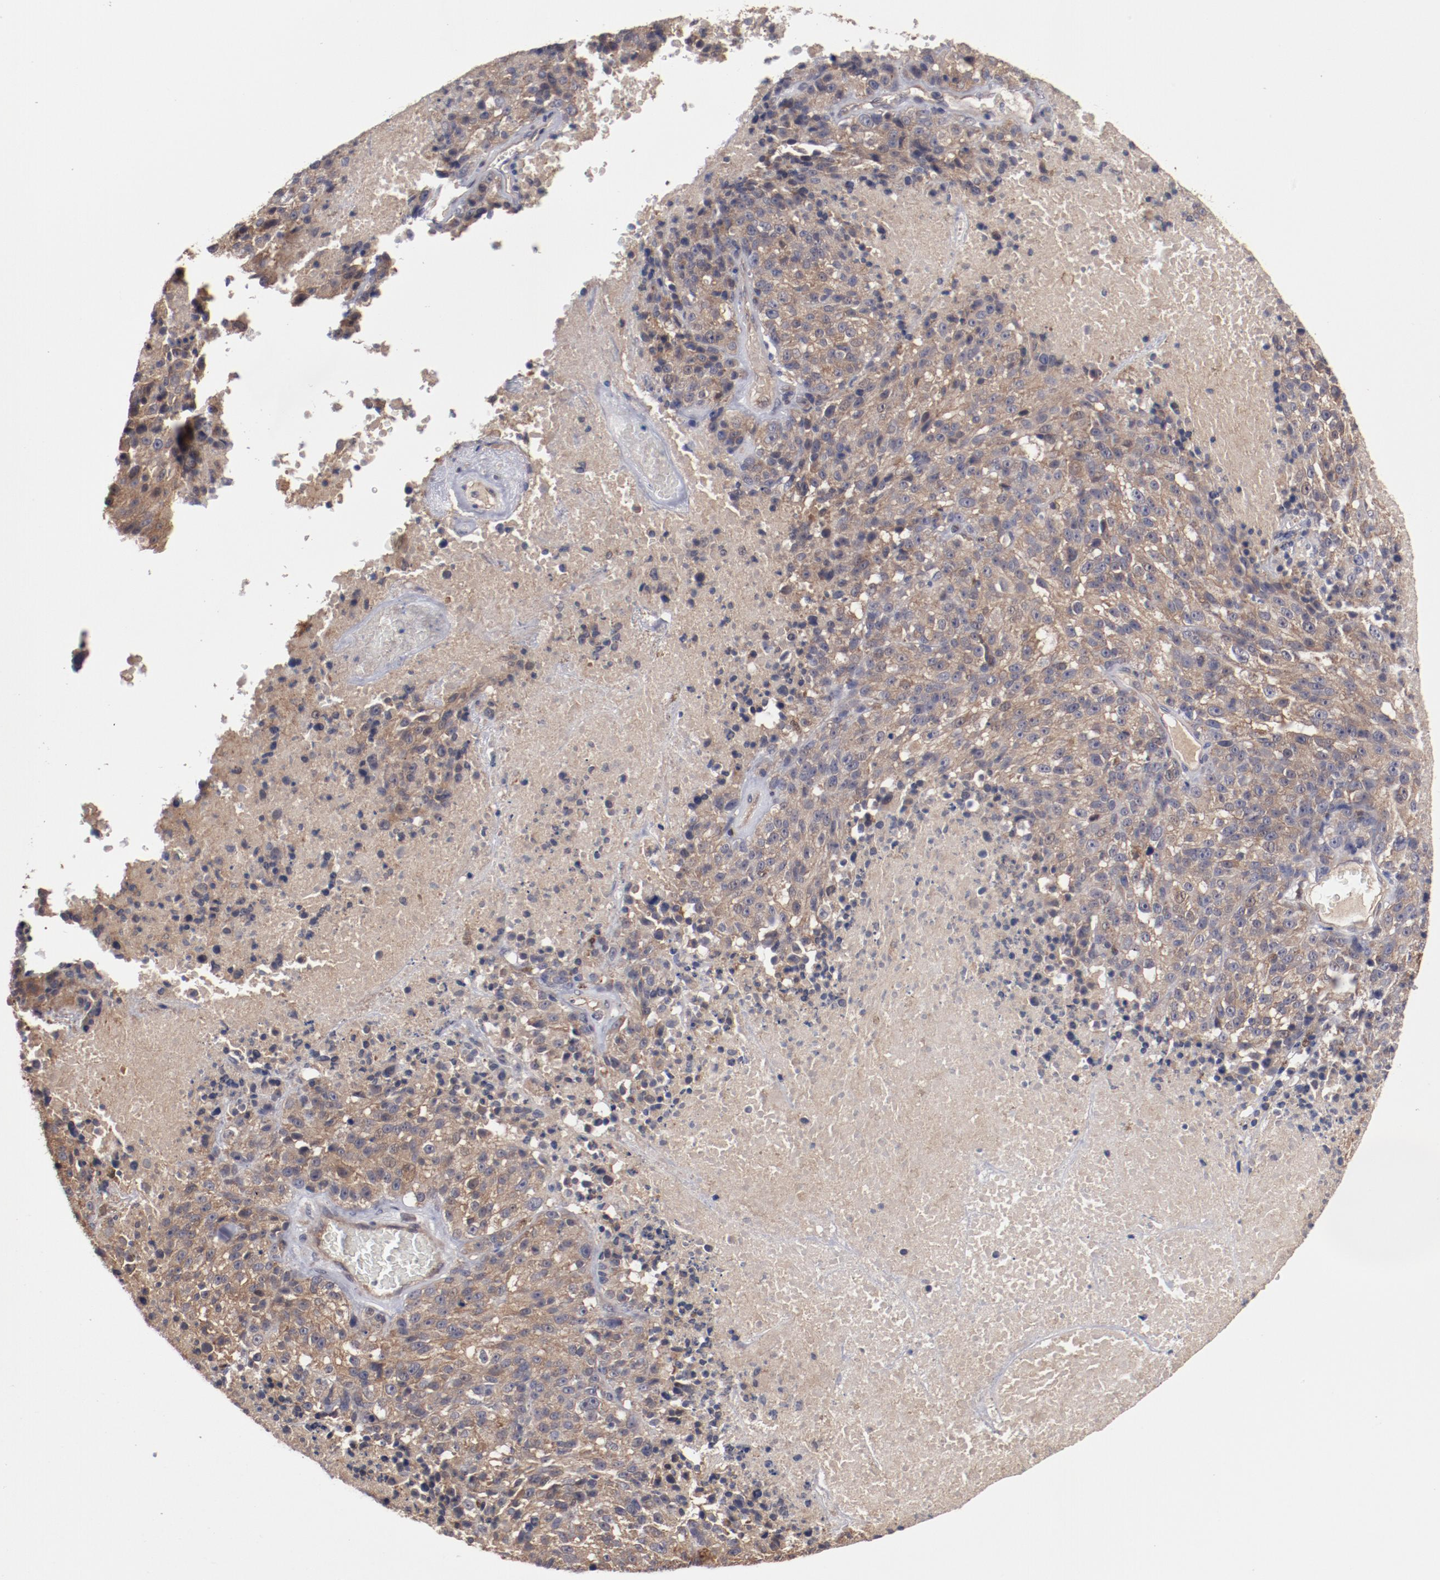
{"staining": {"intensity": "weak", "quantity": ">75%", "location": "cytoplasmic/membranous"}, "tissue": "melanoma", "cell_type": "Tumor cells", "image_type": "cancer", "snomed": [{"axis": "morphology", "description": "Malignant melanoma, Metastatic site"}, {"axis": "topography", "description": "Cerebral cortex"}], "caption": "Immunohistochemistry (IHC) photomicrograph of neoplastic tissue: human melanoma stained using immunohistochemistry (IHC) exhibits low levels of weak protein expression localized specifically in the cytoplasmic/membranous of tumor cells, appearing as a cytoplasmic/membranous brown color.", "gene": "DNAAF2", "patient": {"sex": "female", "age": 52}}